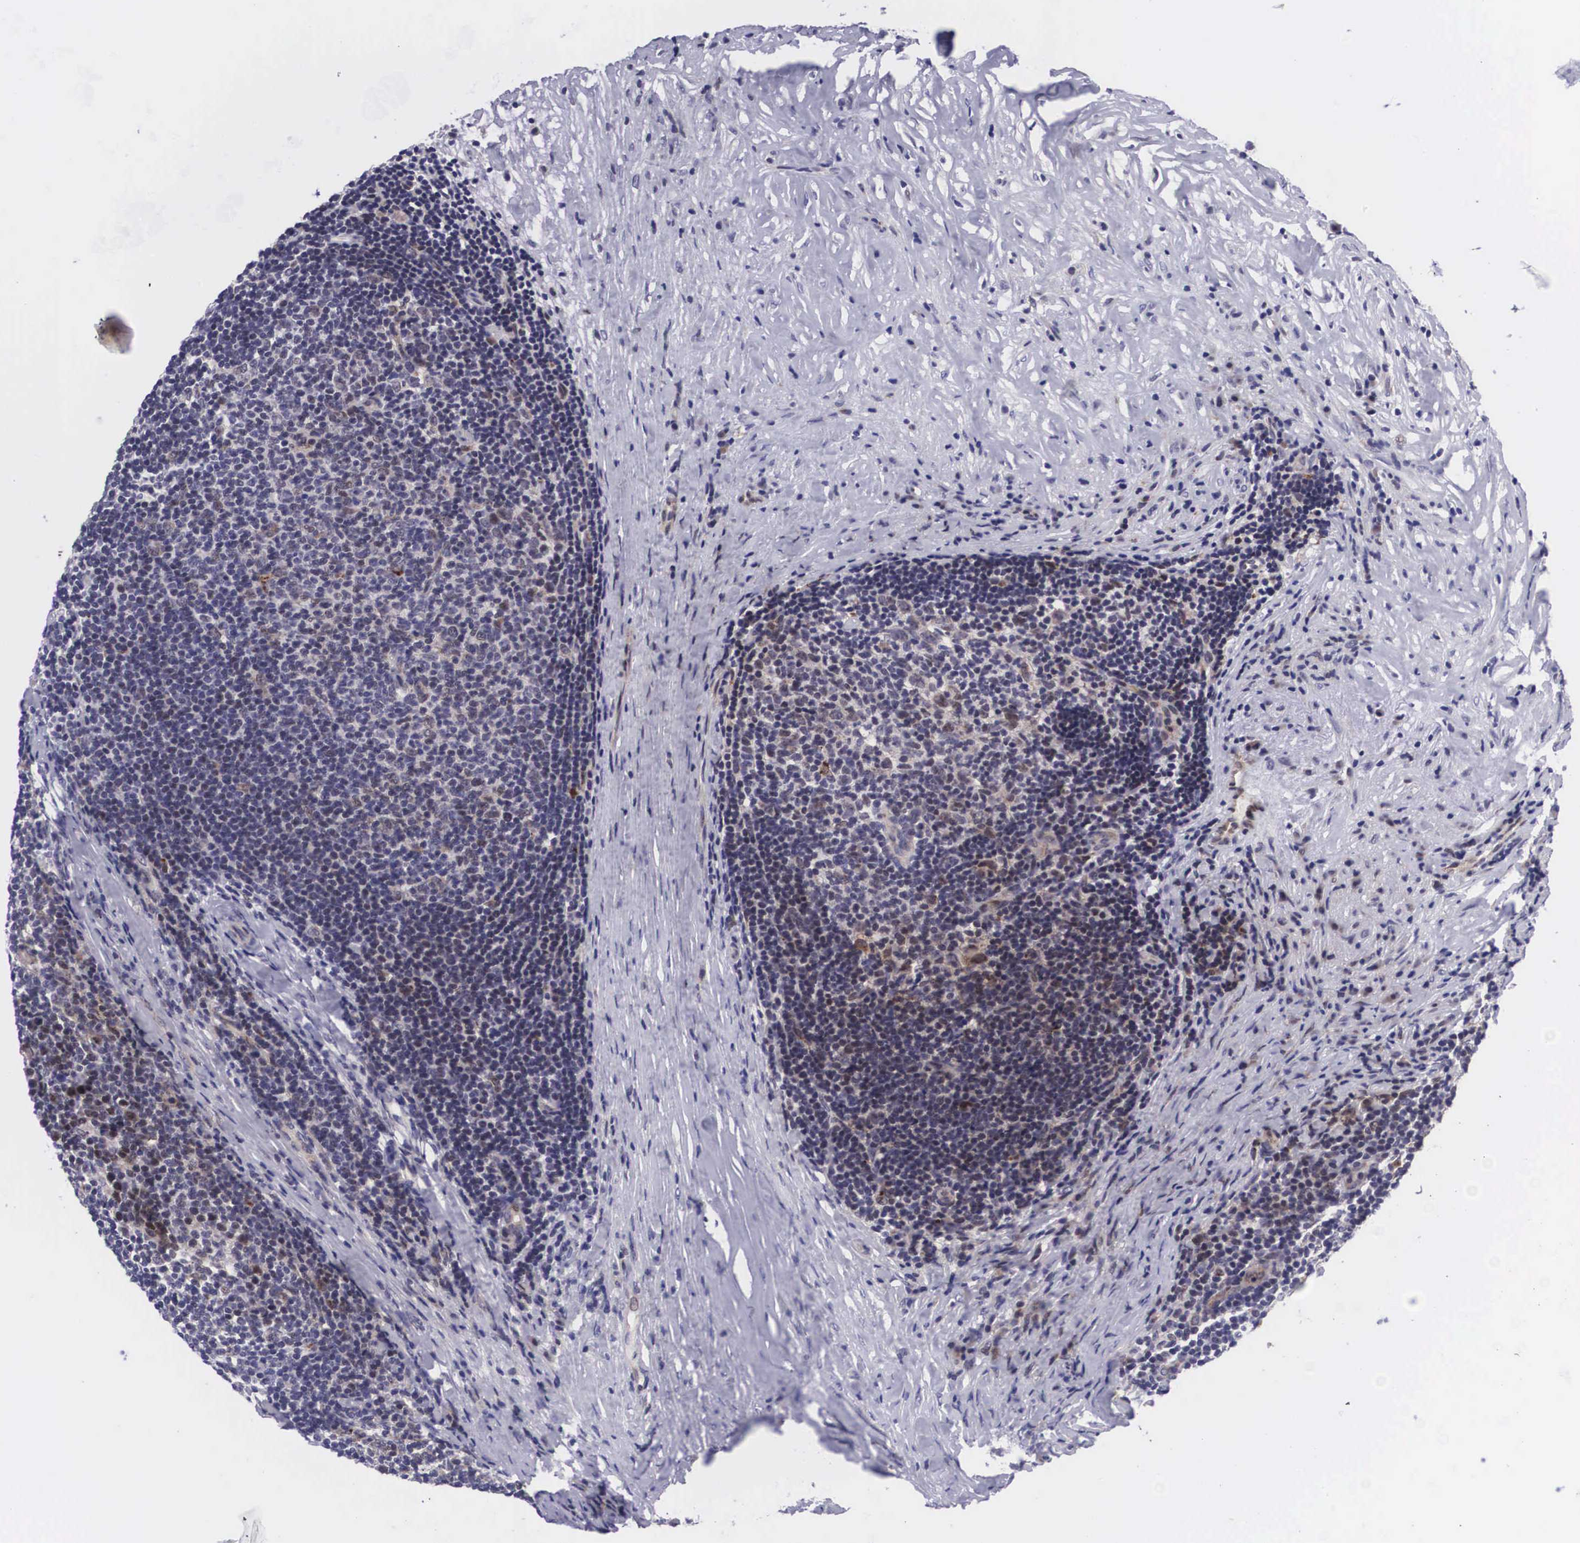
{"staining": {"intensity": "weak", "quantity": "<25%", "location": "cytoplasmic/membranous,nuclear"}, "tissue": "lymphoma", "cell_type": "Tumor cells", "image_type": "cancer", "snomed": [{"axis": "morphology", "description": "Malignant lymphoma, non-Hodgkin's type, Low grade"}, {"axis": "topography", "description": "Lymph node"}], "caption": "An IHC photomicrograph of lymphoma is shown. There is no staining in tumor cells of lymphoma.", "gene": "EMID1", "patient": {"sex": "male", "age": 74}}